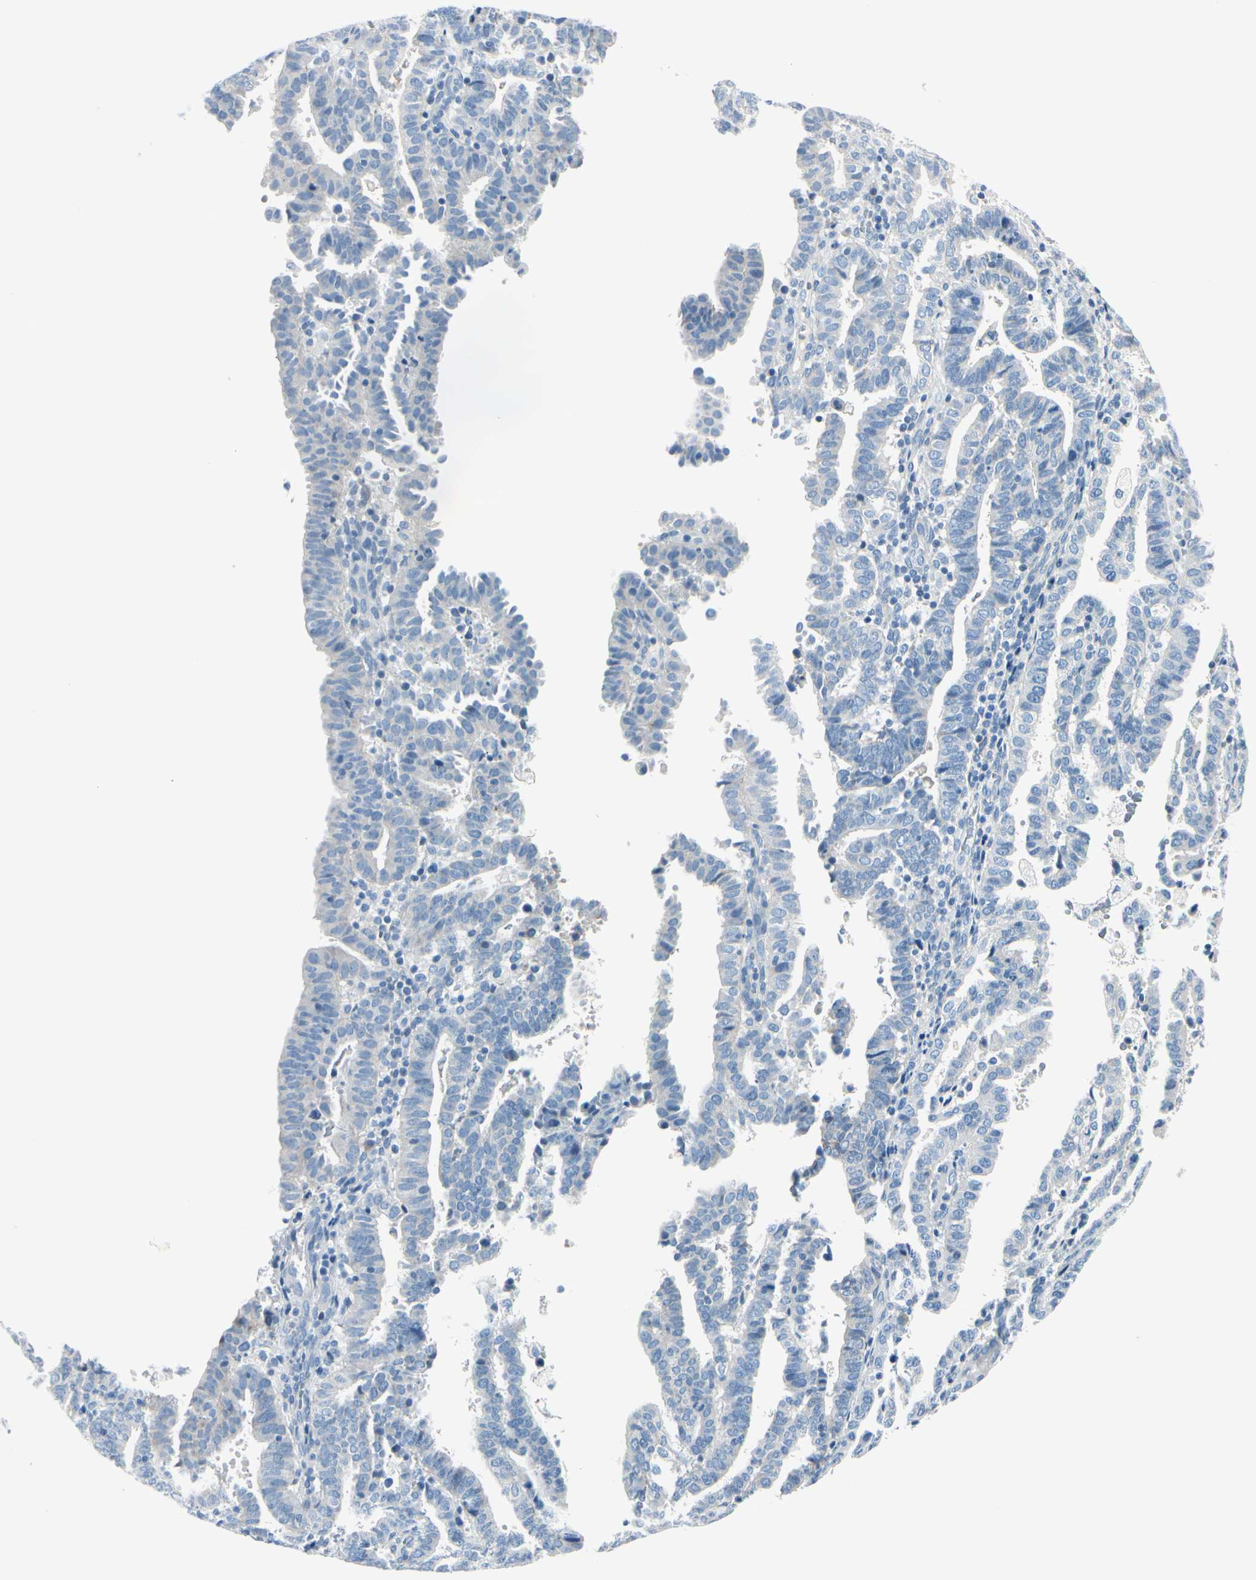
{"staining": {"intensity": "weak", "quantity": "<25%", "location": "cytoplasmic/membranous"}, "tissue": "endometrial cancer", "cell_type": "Tumor cells", "image_type": "cancer", "snomed": [{"axis": "morphology", "description": "Adenocarcinoma, NOS"}, {"axis": "topography", "description": "Uterus"}], "caption": "Tumor cells show no significant protein staining in endometrial cancer (adenocarcinoma). (DAB (3,3'-diaminobenzidine) immunohistochemistry with hematoxylin counter stain).", "gene": "PEBP1", "patient": {"sex": "female", "age": 83}}